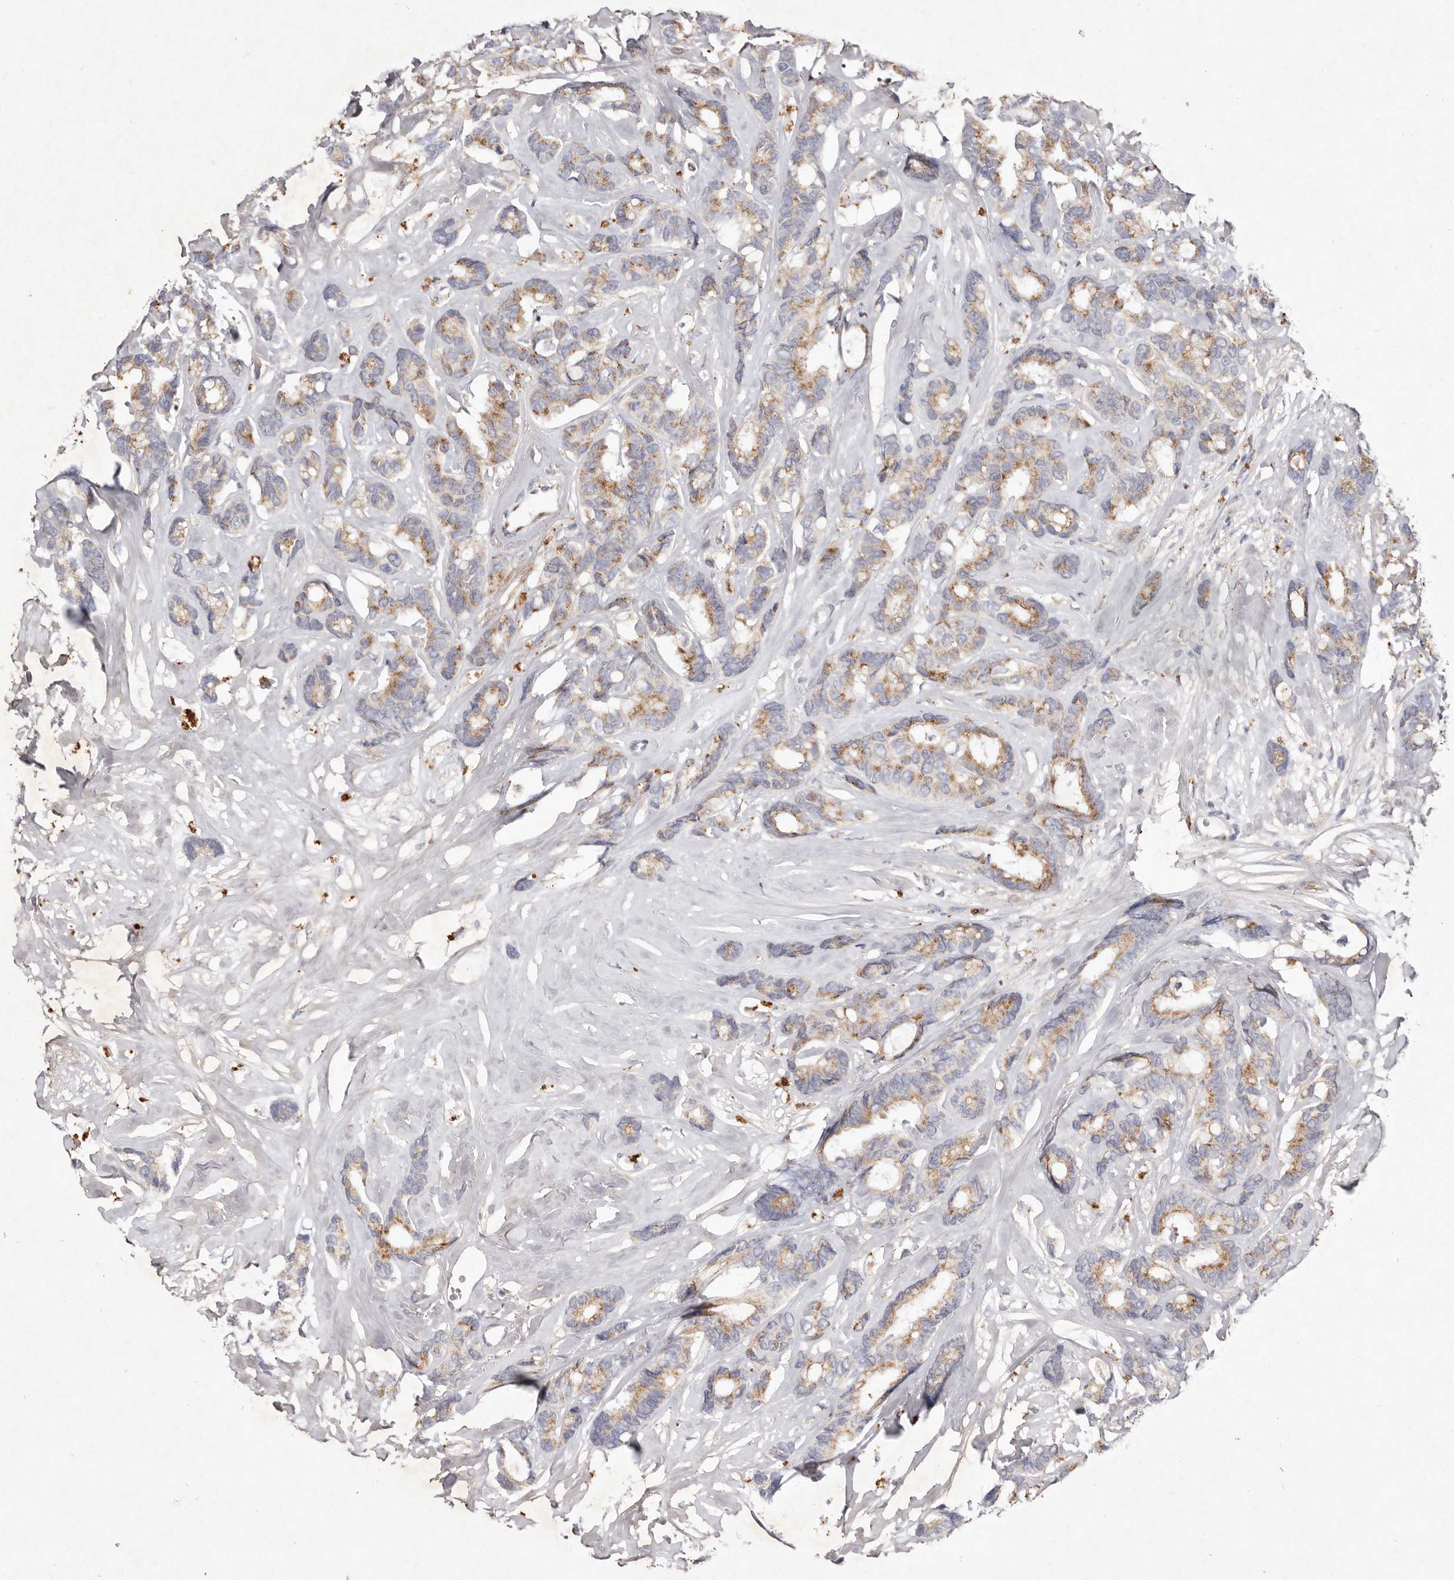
{"staining": {"intensity": "moderate", "quantity": ">75%", "location": "cytoplasmic/membranous"}, "tissue": "breast cancer", "cell_type": "Tumor cells", "image_type": "cancer", "snomed": [{"axis": "morphology", "description": "Duct carcinoma"}, {"axis": "topography", "description": "Breast"}], "caption": "Immunohistochemistry (IHC) image of neoplastic tissue: breast cancer stained using IHC reveals medium levels of moderate protein expression localized specifically in the cytoplasmic/membranous of tumor cells, appearing as a cytoplasmic/membranous brown color.", "gene": "USP24", "patient": {"sex": "female", "age": 87}}